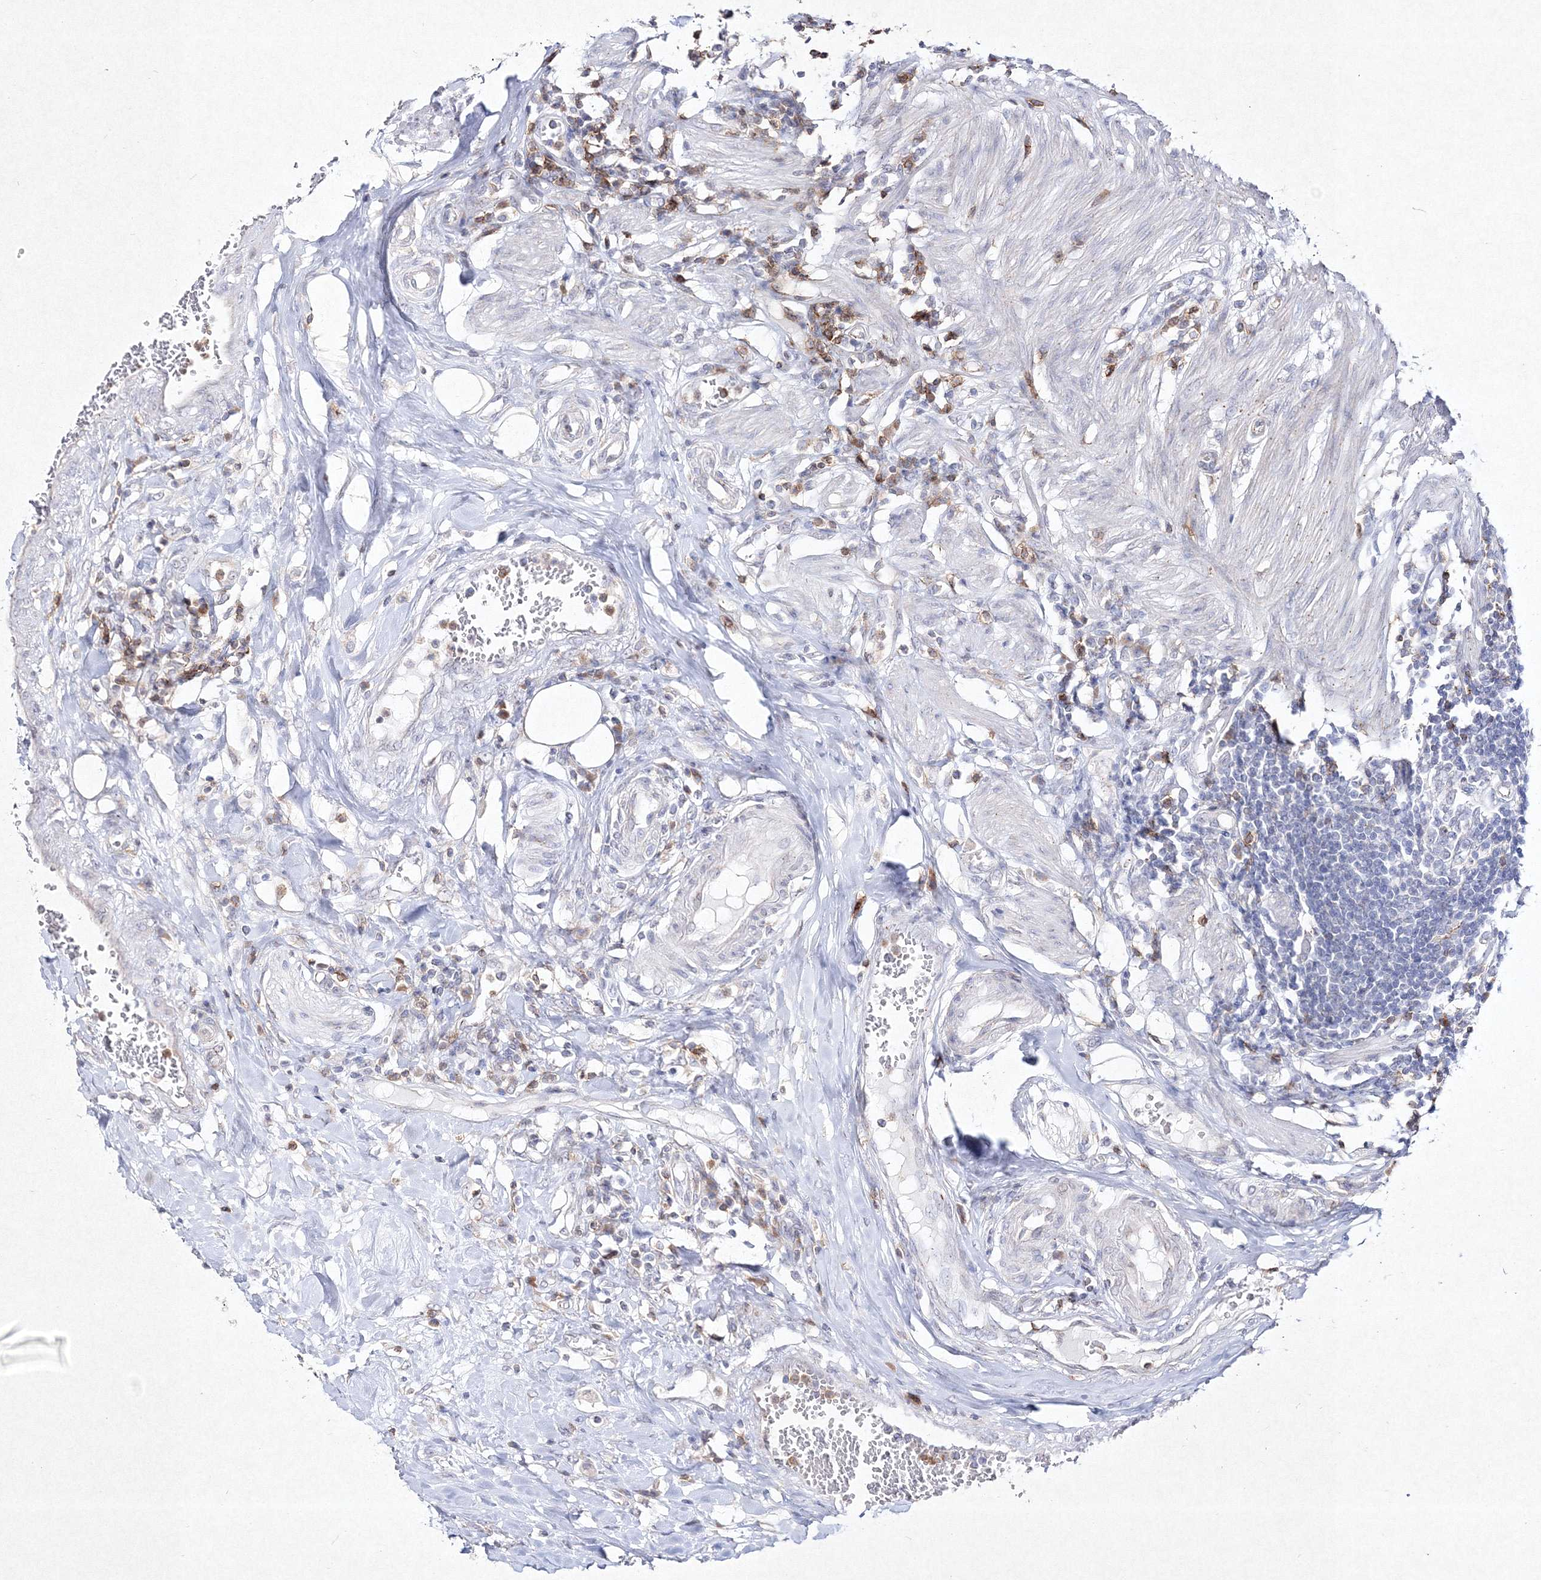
{"staining": {"intensity": "negative", "quantity": "none", "location": "none"}, "tissue": "colorectal cancer", "cell_type": "Tumor cells", "image_type": "cancer", "snomed": [{"axis": "morphology", "description": "Adenocarcinoma, NOS"}, {"axis": "topography", "description": "Rectum"}], "caption": "Tumor cells show no significant protein positivity in colorectal cancer (adenocarcinoma). (Immunohistochemistry, brightfield microscopy, high magnification).", "gene": "HCST", "patient": {"sex": "female", "age": 66}}